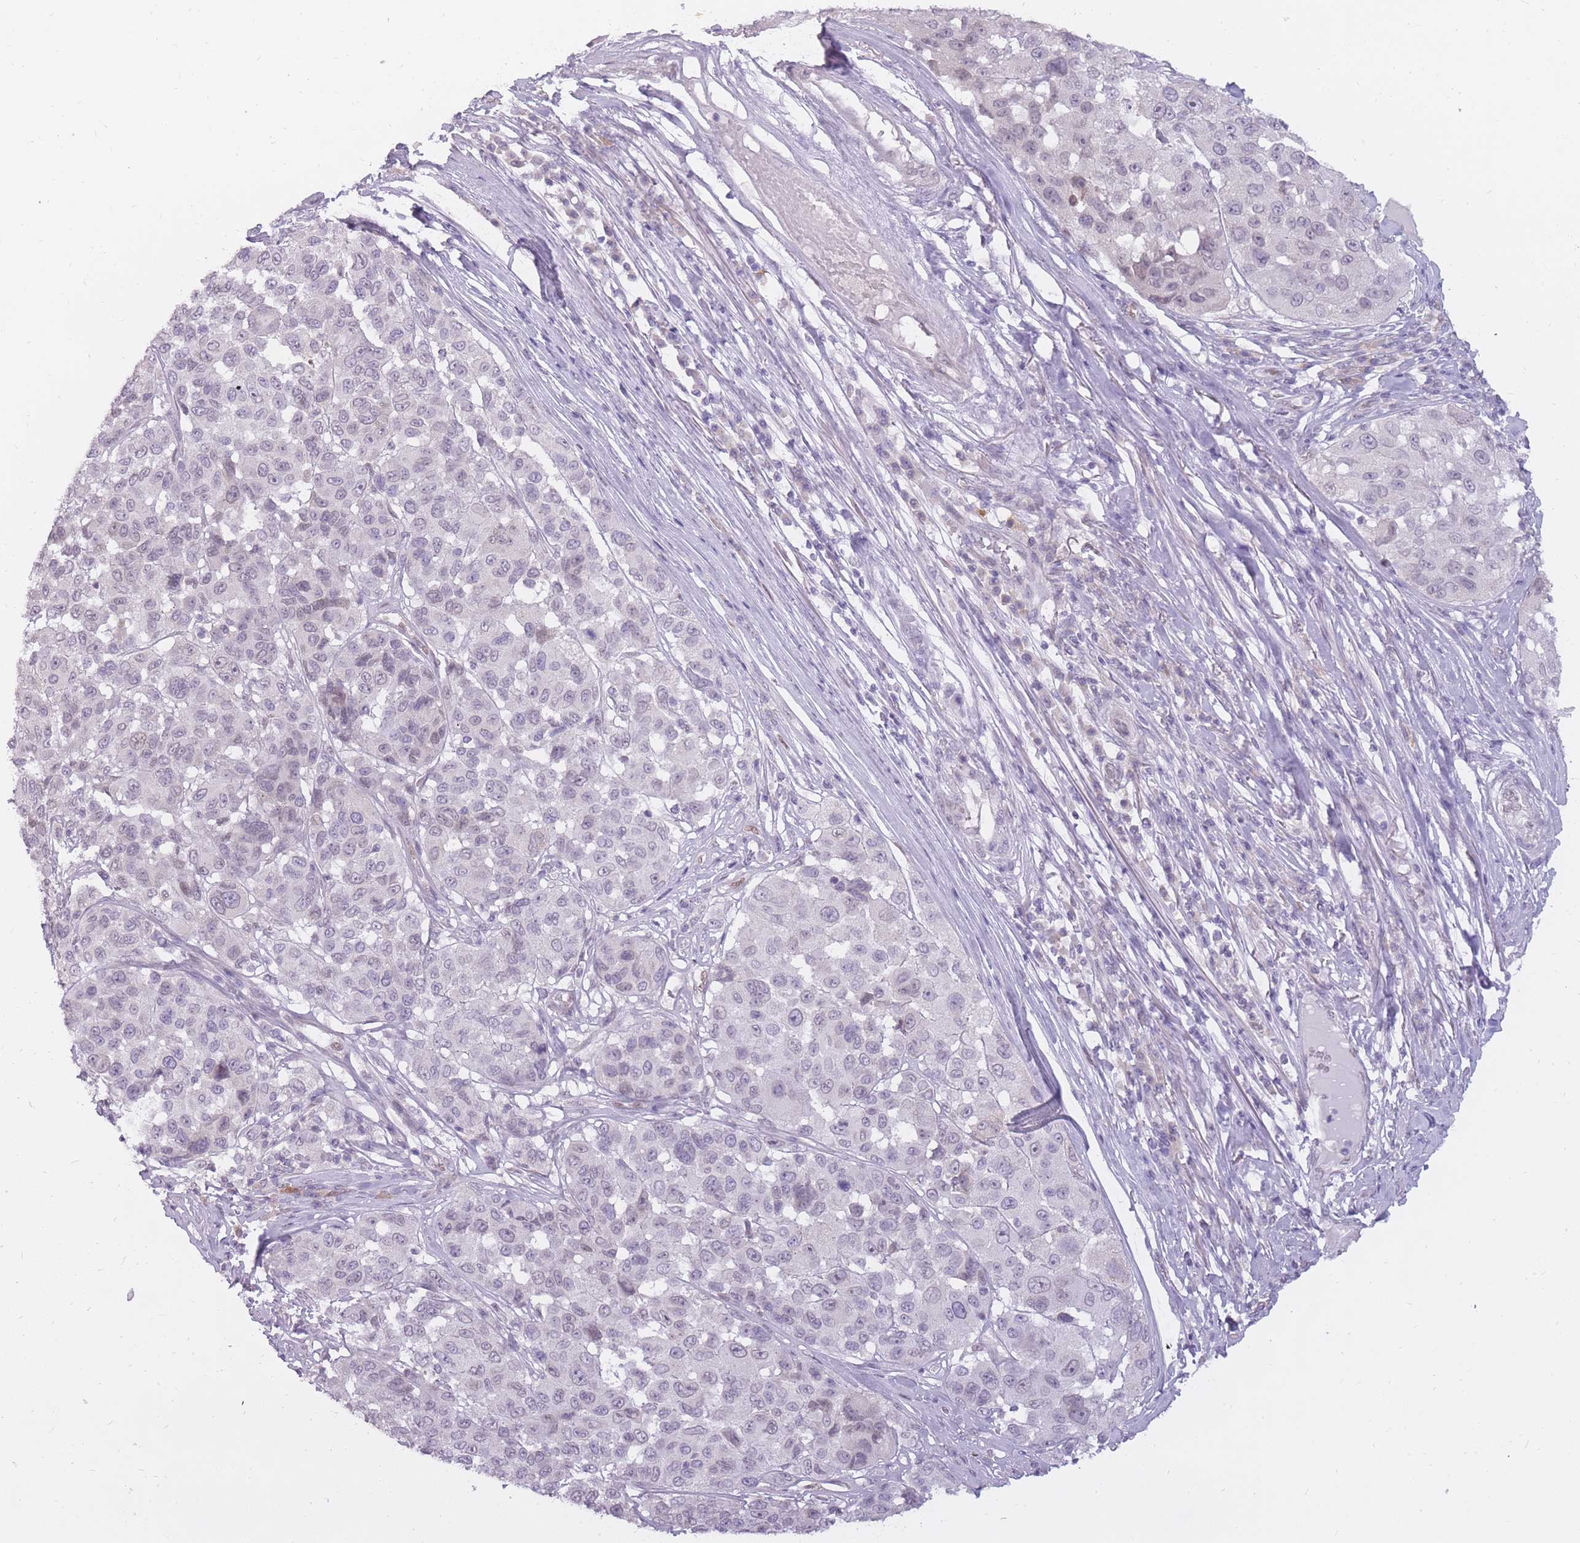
{"staining": {"intensity": "negative", "quantity": "none", "location": "none"}, "tissue": "melanoma", "cell_type": "Tumor cells", "image_type": "cancer", "snomed": [{"axis": "morphology", "description": "Malignant melanoma, NOS"}, {"axis": "topography", "description": "Skin"}], "caption": "Tumor cells are negative for protein expression in human malignant melanoma.", "gene": "POMZP3", "patient": {"sex": "female", "age": 66}}